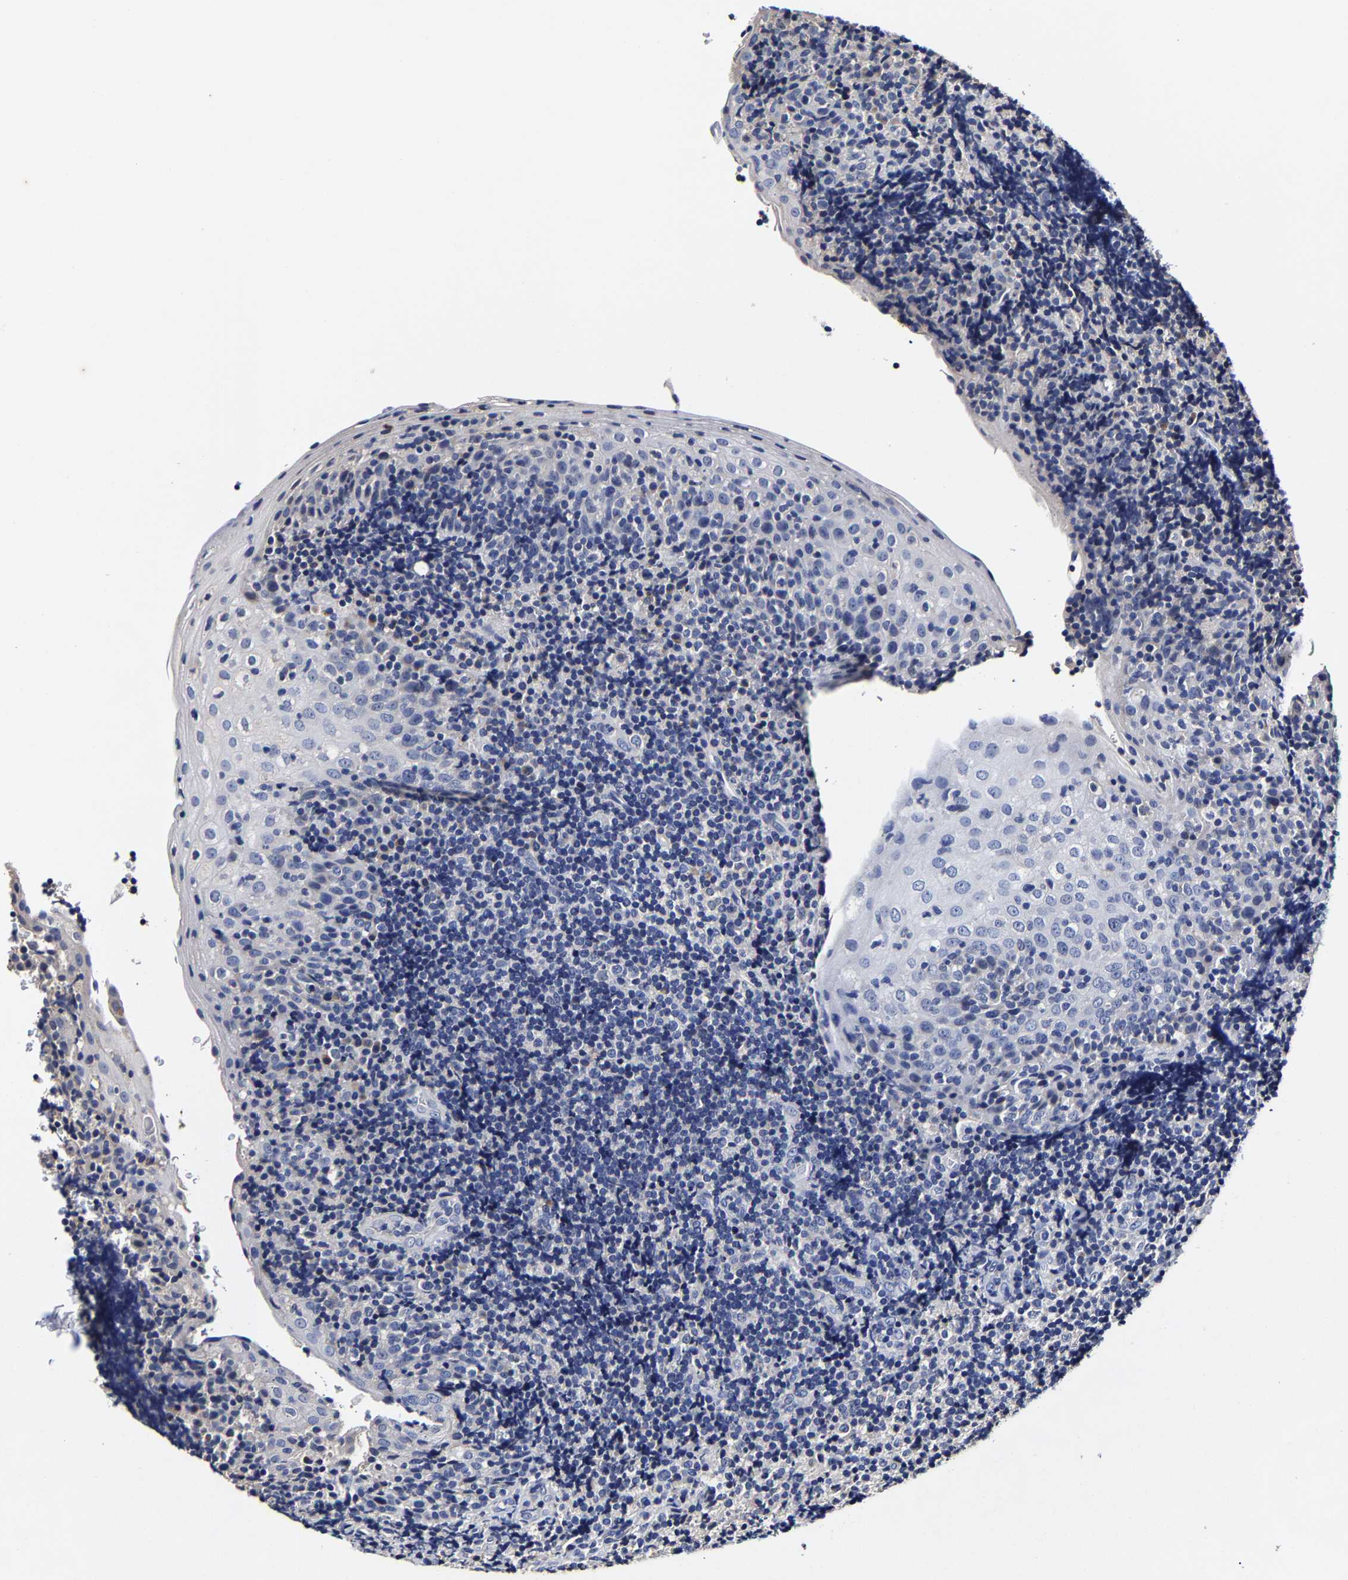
{"staining": {"intensity": "negative", "quantity": "none", "location": "none"}, "tissue": "tonsil", "cell_type": "Germinal center cells", "image_type": "normal", "snomed": [{"axis": "morphology", "description": "Normal tissue, NOS"}, {"axis": "topography", "description": "Tonsil"}], "caption": "Human tonsil stained for a protein using immunohistochemistry (IHC) displays no expression in germinal center cells.", "gene": "AKAP4", "patient": {"sex": "male", "age": 37}}